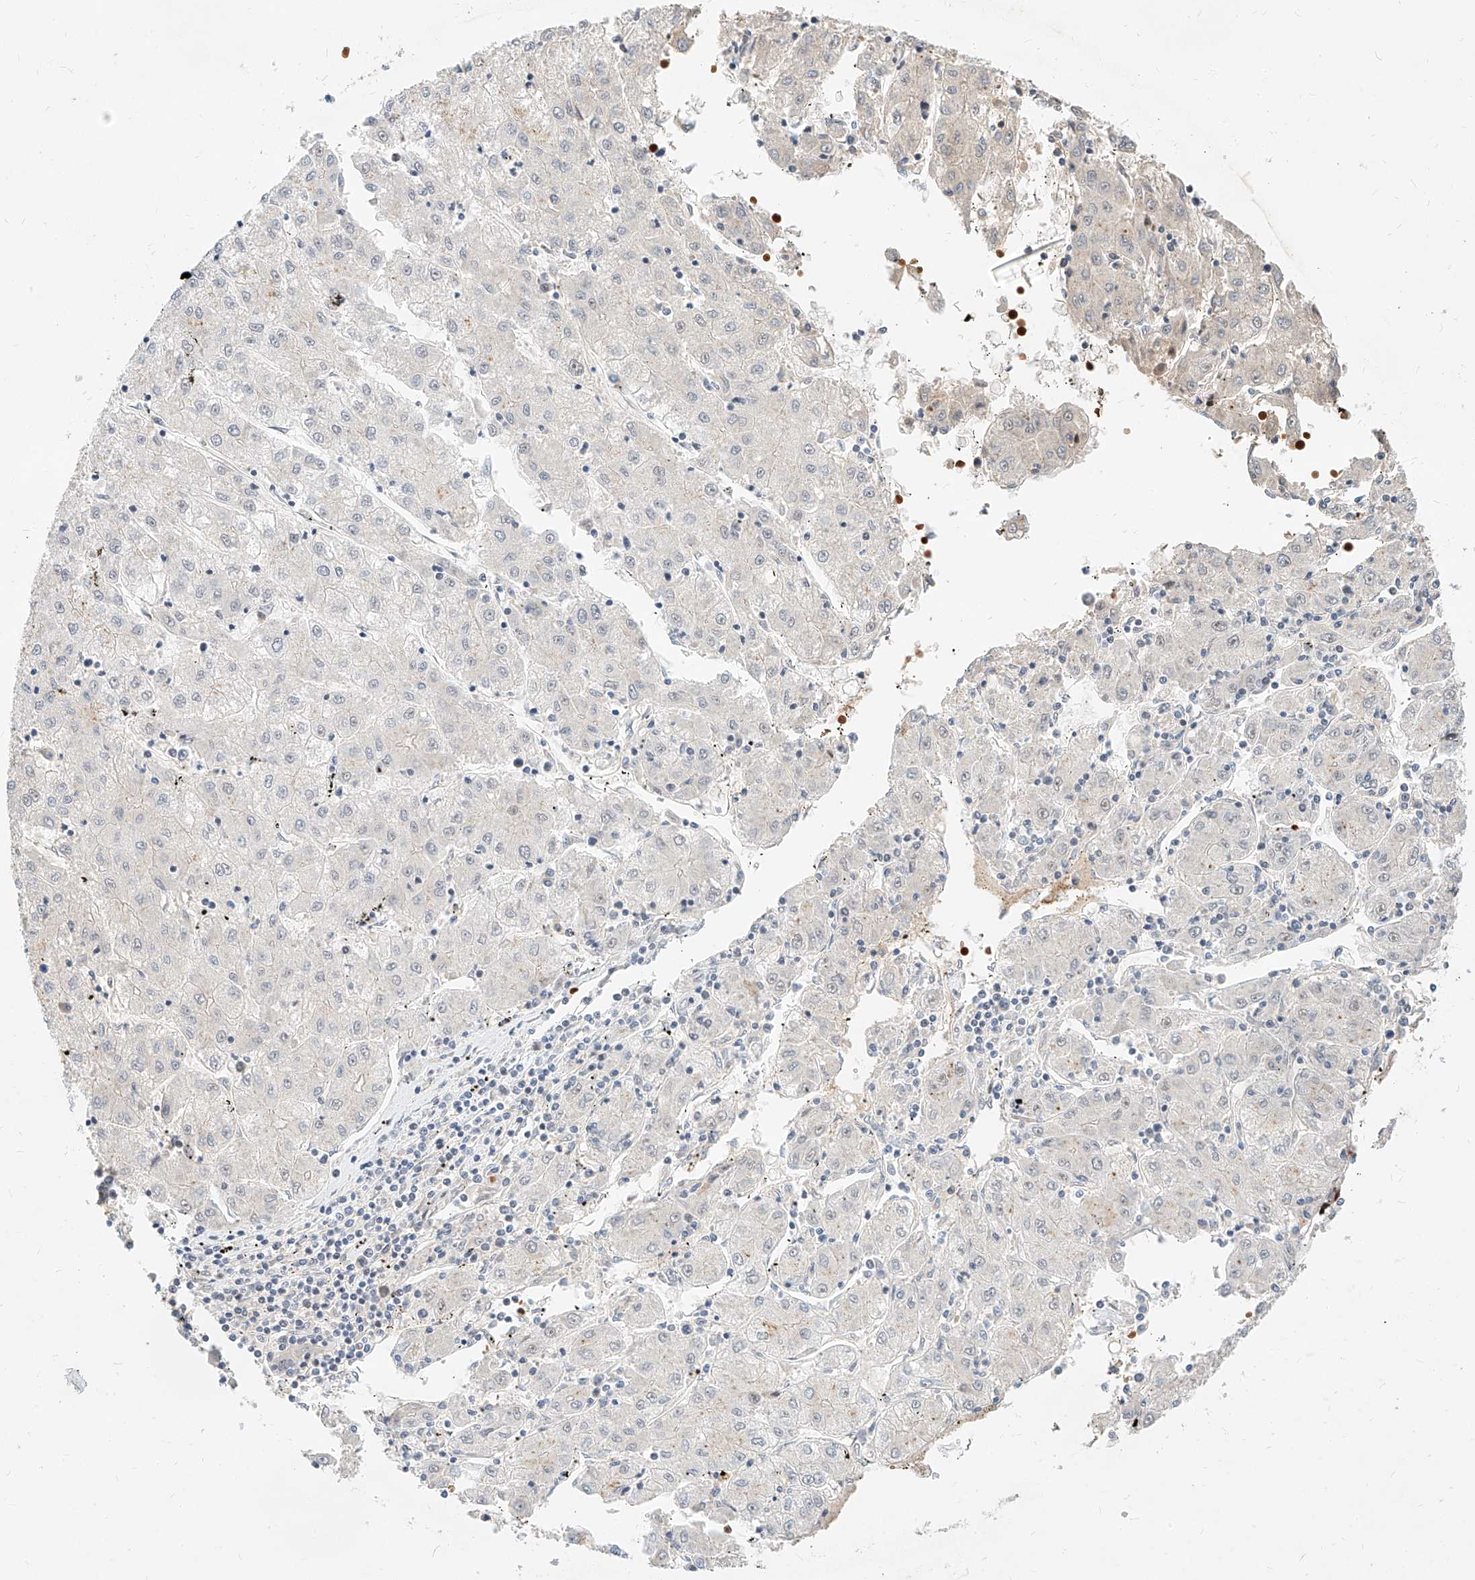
{"staining": {"intensity": "negative", "quantity": "none", "location": "none"}, "tissue": "liver cancer", "cell_type": "Tumor cells", "image_type": "cancer", "snomed": [{"axis": "morphology", "description": "Carcinoma, Hepatocellular, NOS"}, {"axis": "topography", "description": "Liver"}], "caption": "A micrograph of liver cancer stained for a protein shows no brown staining in tumor cells.", "gene": "CBX8", "patient": {"sex": "male", "age": 72}}